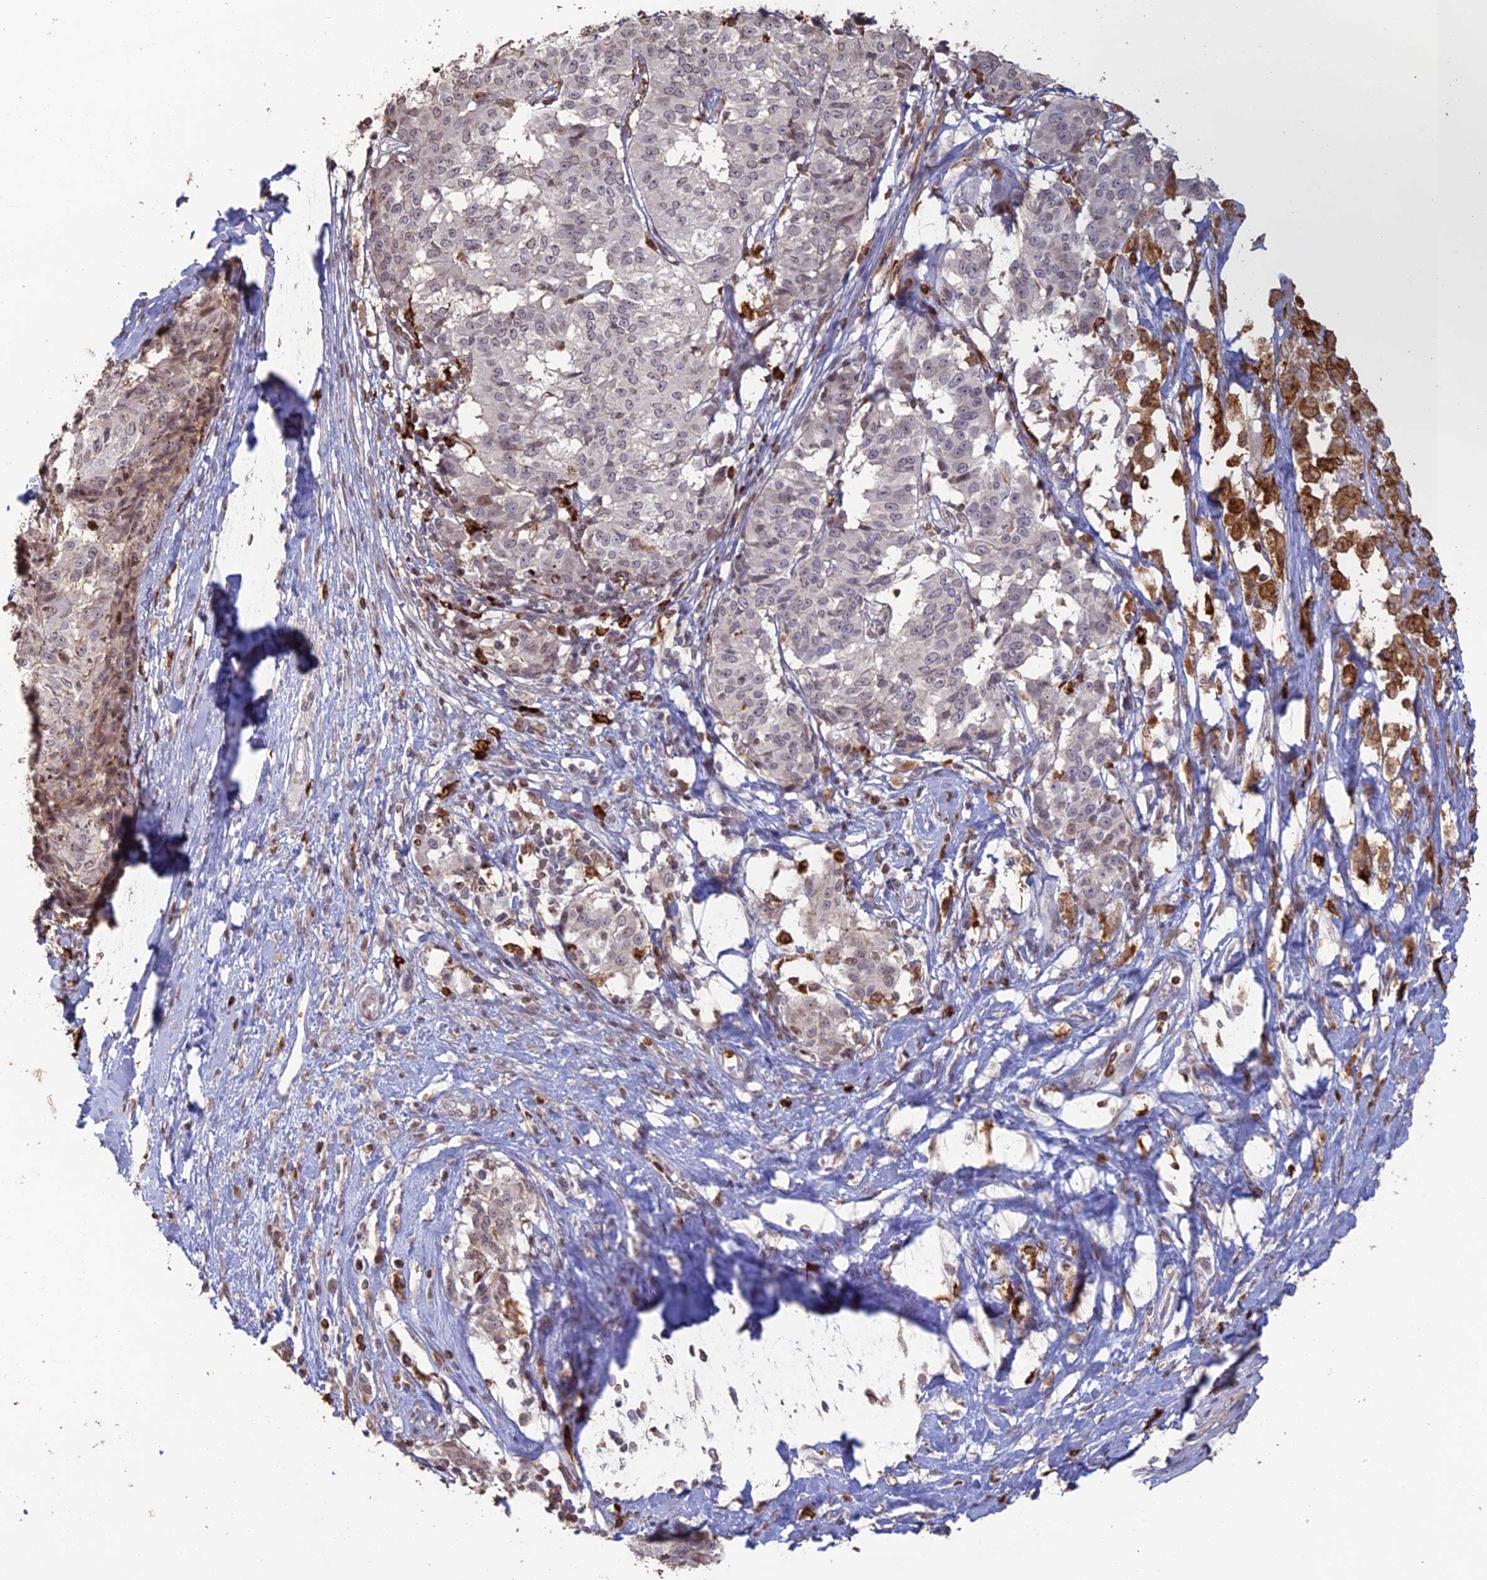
{"staining": {"intensity": "negative", "quantity": "none", "location": "none"}, "tissue": "melanoma", "cell_type": "Tumor cells", "image_type": "cancer", "snomed": [{"axis": "morphology", "description": "Malignant melanoma, NOS"}, {"axis": "topography", "description": "Skin"}], "caption": "The photomicrograph displays no staining of tumor cells in melanoma. Brightfield microscopy of immunohistochemistry stained with DAB (3,3'-diaminobenzidine) (brown) and hematoxylin (blue), captured at high magnification.", "gene": "APOBR", "patient": {"sex": "female", "age": 72}}